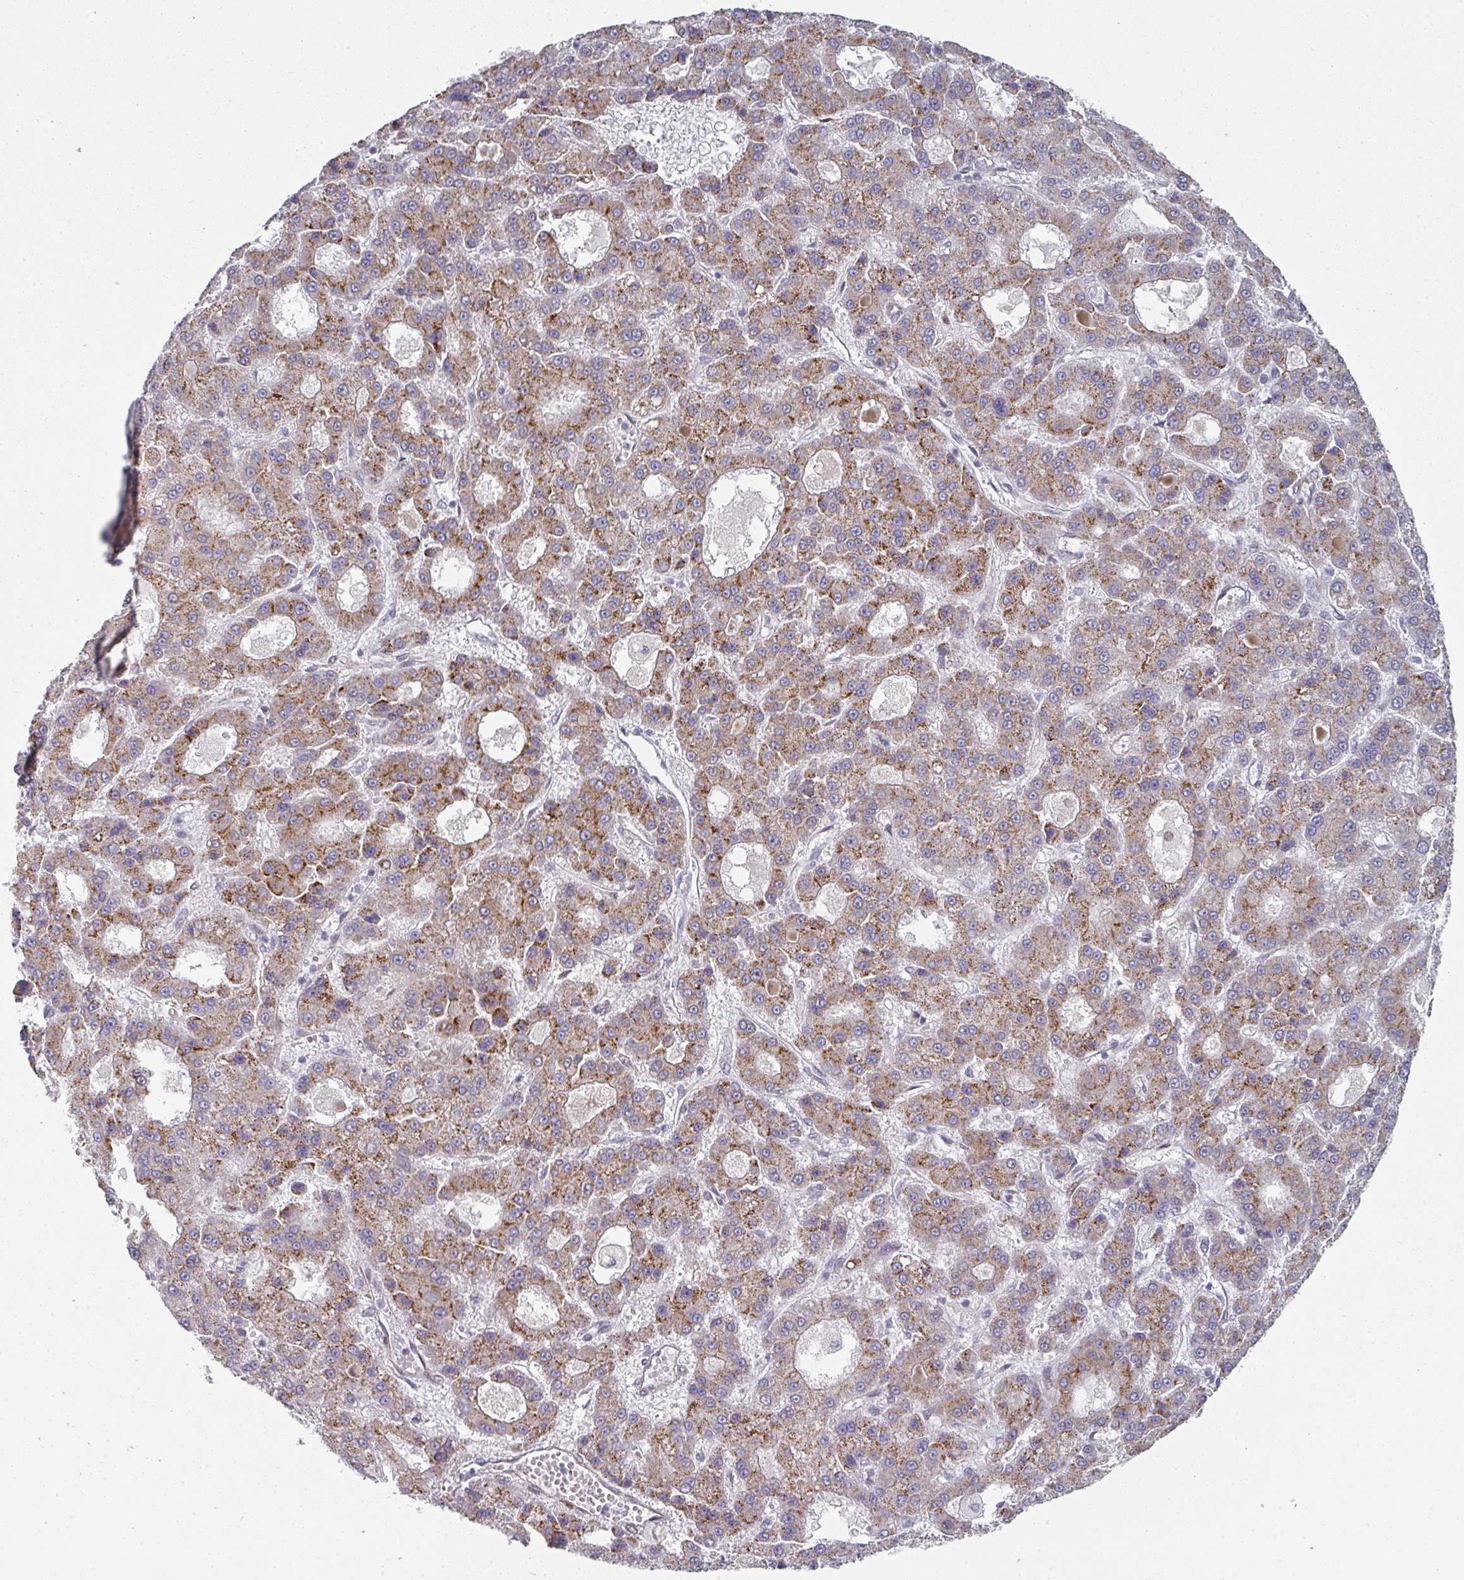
{"staining": {"intensity": "moderate", "quantity": ">75%", "location": "cytoplasmic/membranous"}, "tissue": "liver cancer", "cell_type": "Tumor cells", "image_type": "cancer", "snomed": [{"axis": "morphology", "description": "Carcinoma, Hepatocellular, NOS"}, {"axis": "topography", "description": "Liver"}], "caption": "Protein expression analysis of human liver hepatocellular carcinoma reveals moderate cytoplasmic/membranous staining in approximately >75% of tumor cells. The staining is performed using DAB (3,3'-diaminobenzidine) brown chromogen to label protein expression. The nuclei are counter-stained blue using hematoxylin.", "gene": "TMCC1", "patient": {"sex": "male", "age": 70}}